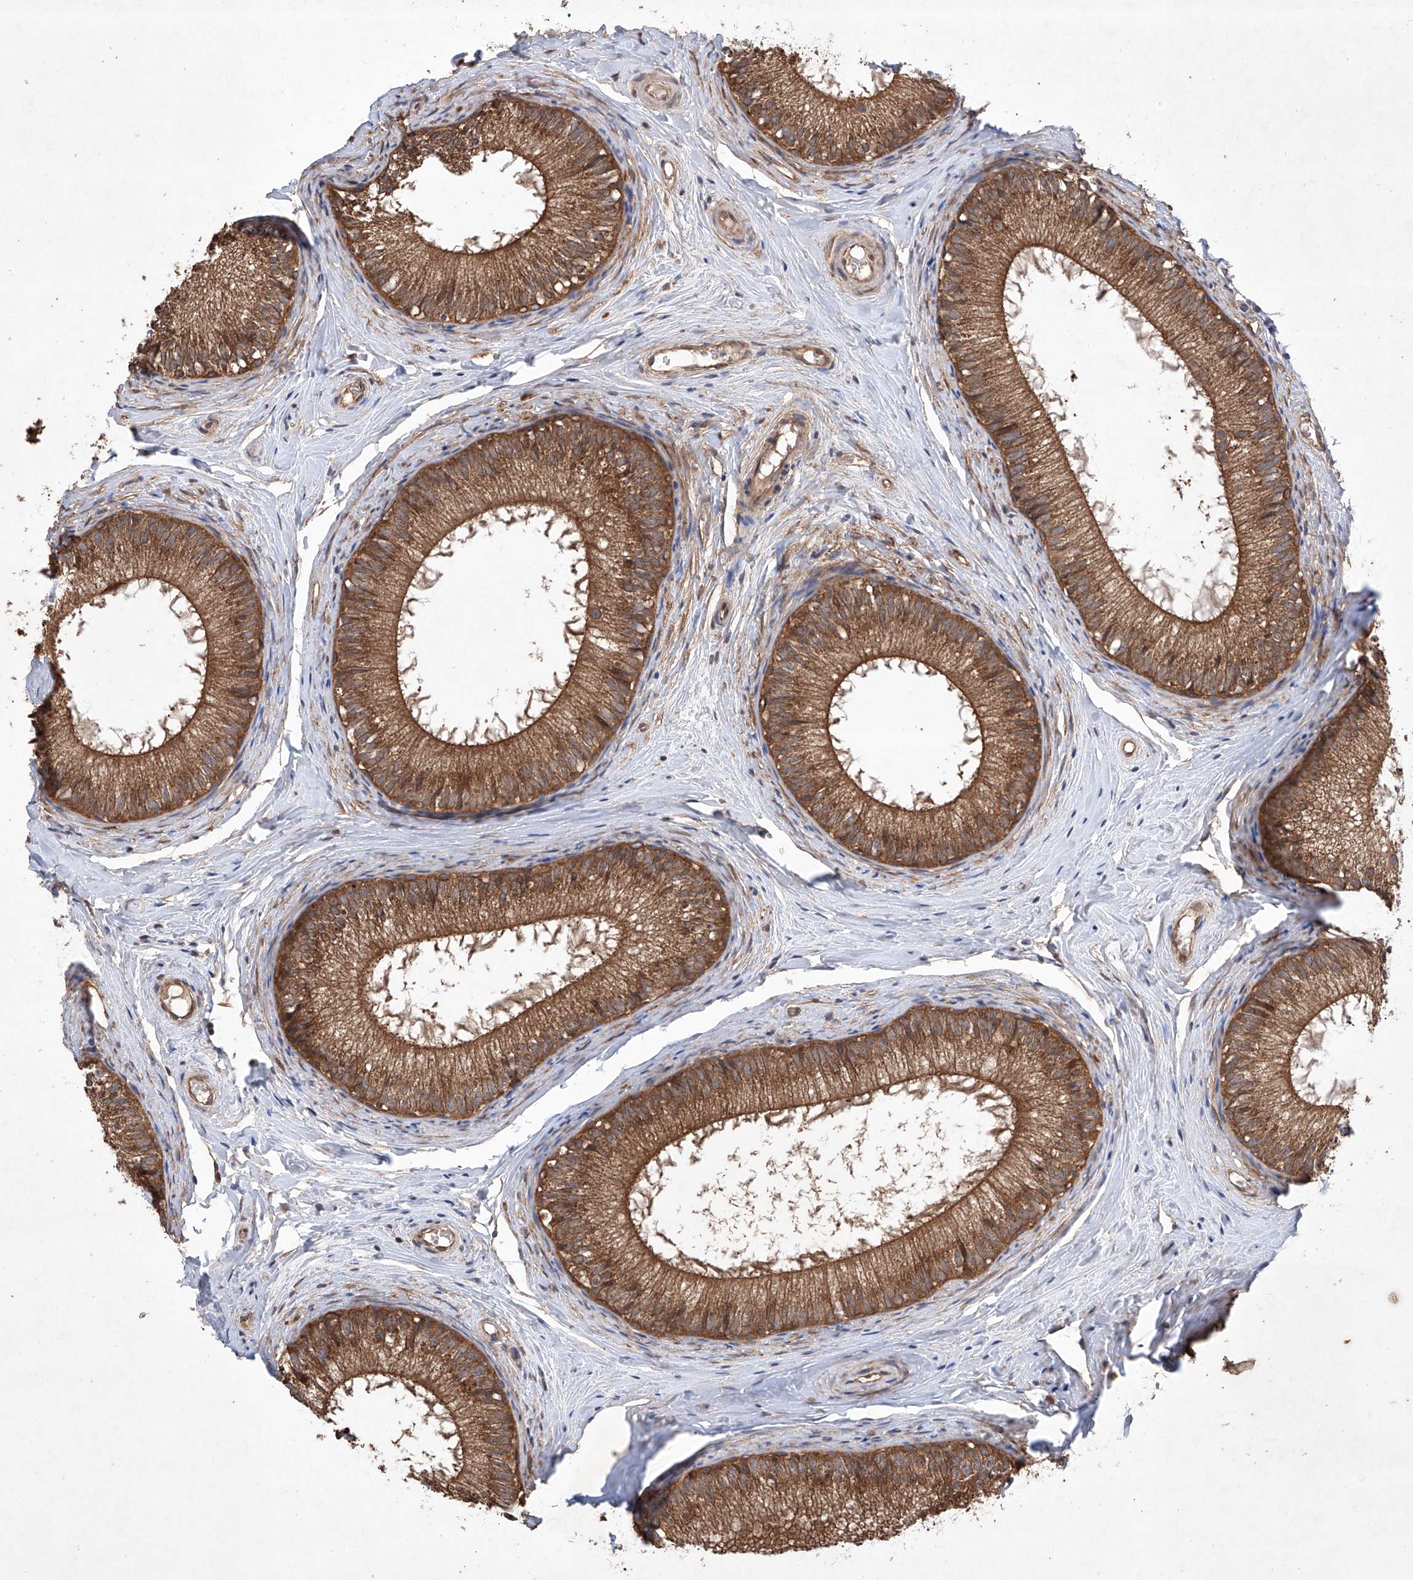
{"staining": {"intensity": "moderate", "quantity": ">75%", "location": "cytoplasmic/membranous"}, "tissue": "epididymis", "cell_type": "Glandular cells", "image_type": "normal", "snomed": [{"axis": "morphology", "description": "Normal tissue, NOS"}, {"axis": "topography", "description": "Epididymis"}], "caption": "The micrograph displays staining of unremarkable epididymis, revealing moderate cytoplasmic/membranous protein expression (brown color) within glandular cells. (brown staining indicates protein expression, while blue staining denotes nuclei).", "gene": "LURAP1", "patient": {"sex": "male", "age": 34}}